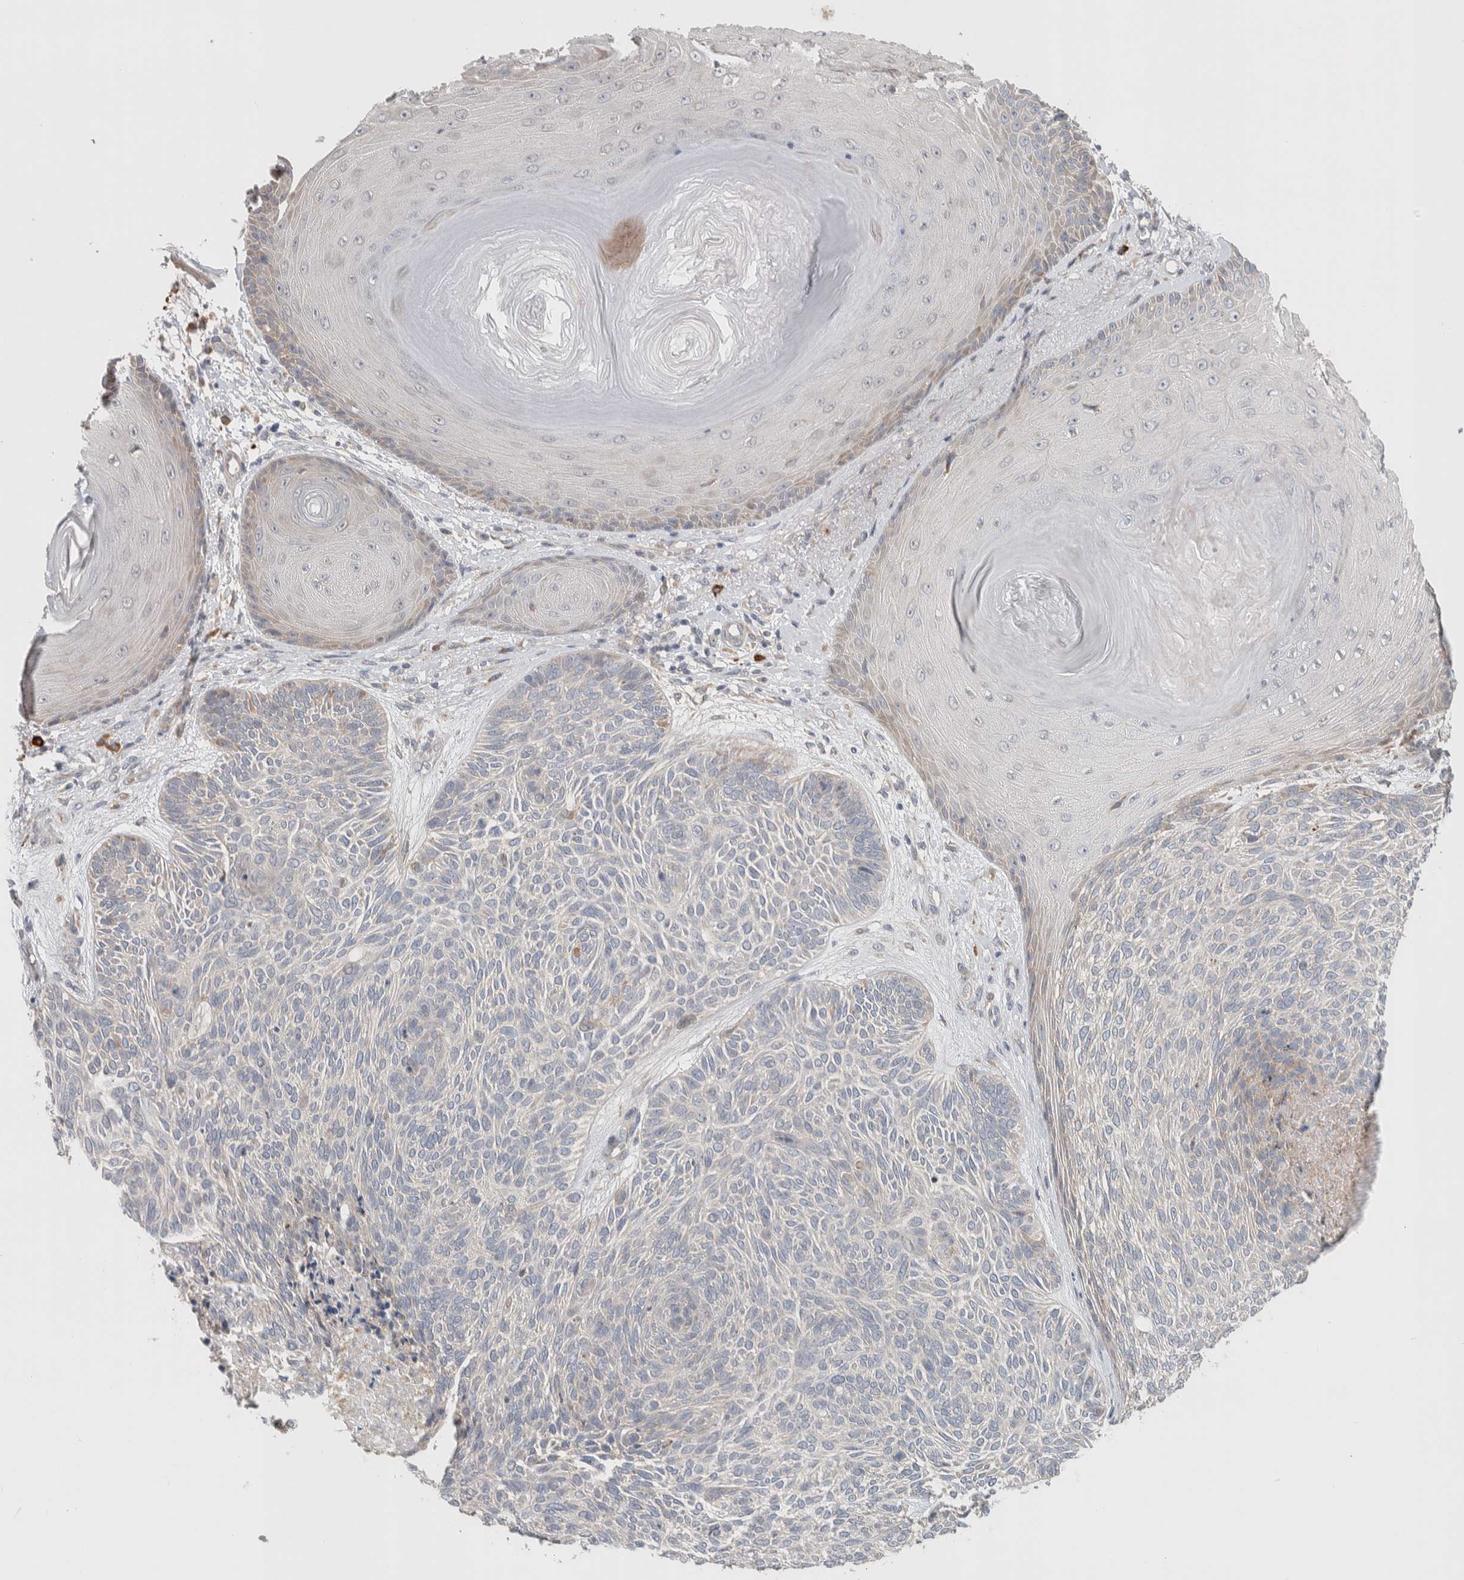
{"staining": {"intensity": "negative", "quantity": "none", "location": "none"}, "tissue": "skin cancer", "cell_type": "Tumor cells", "image_type": "cancer", "snomed": [{"axis": "morphology", "description": "Basal cell carcinoma"}, {"axis": "topography", "description": "Skin"}], "caption": "This is an IHC histopathology image of basal cell carcinoma (skin). There is no staining in tumor cells.", "gene": "ADCY8", "patient": {"sex": "male", "age": 55}}